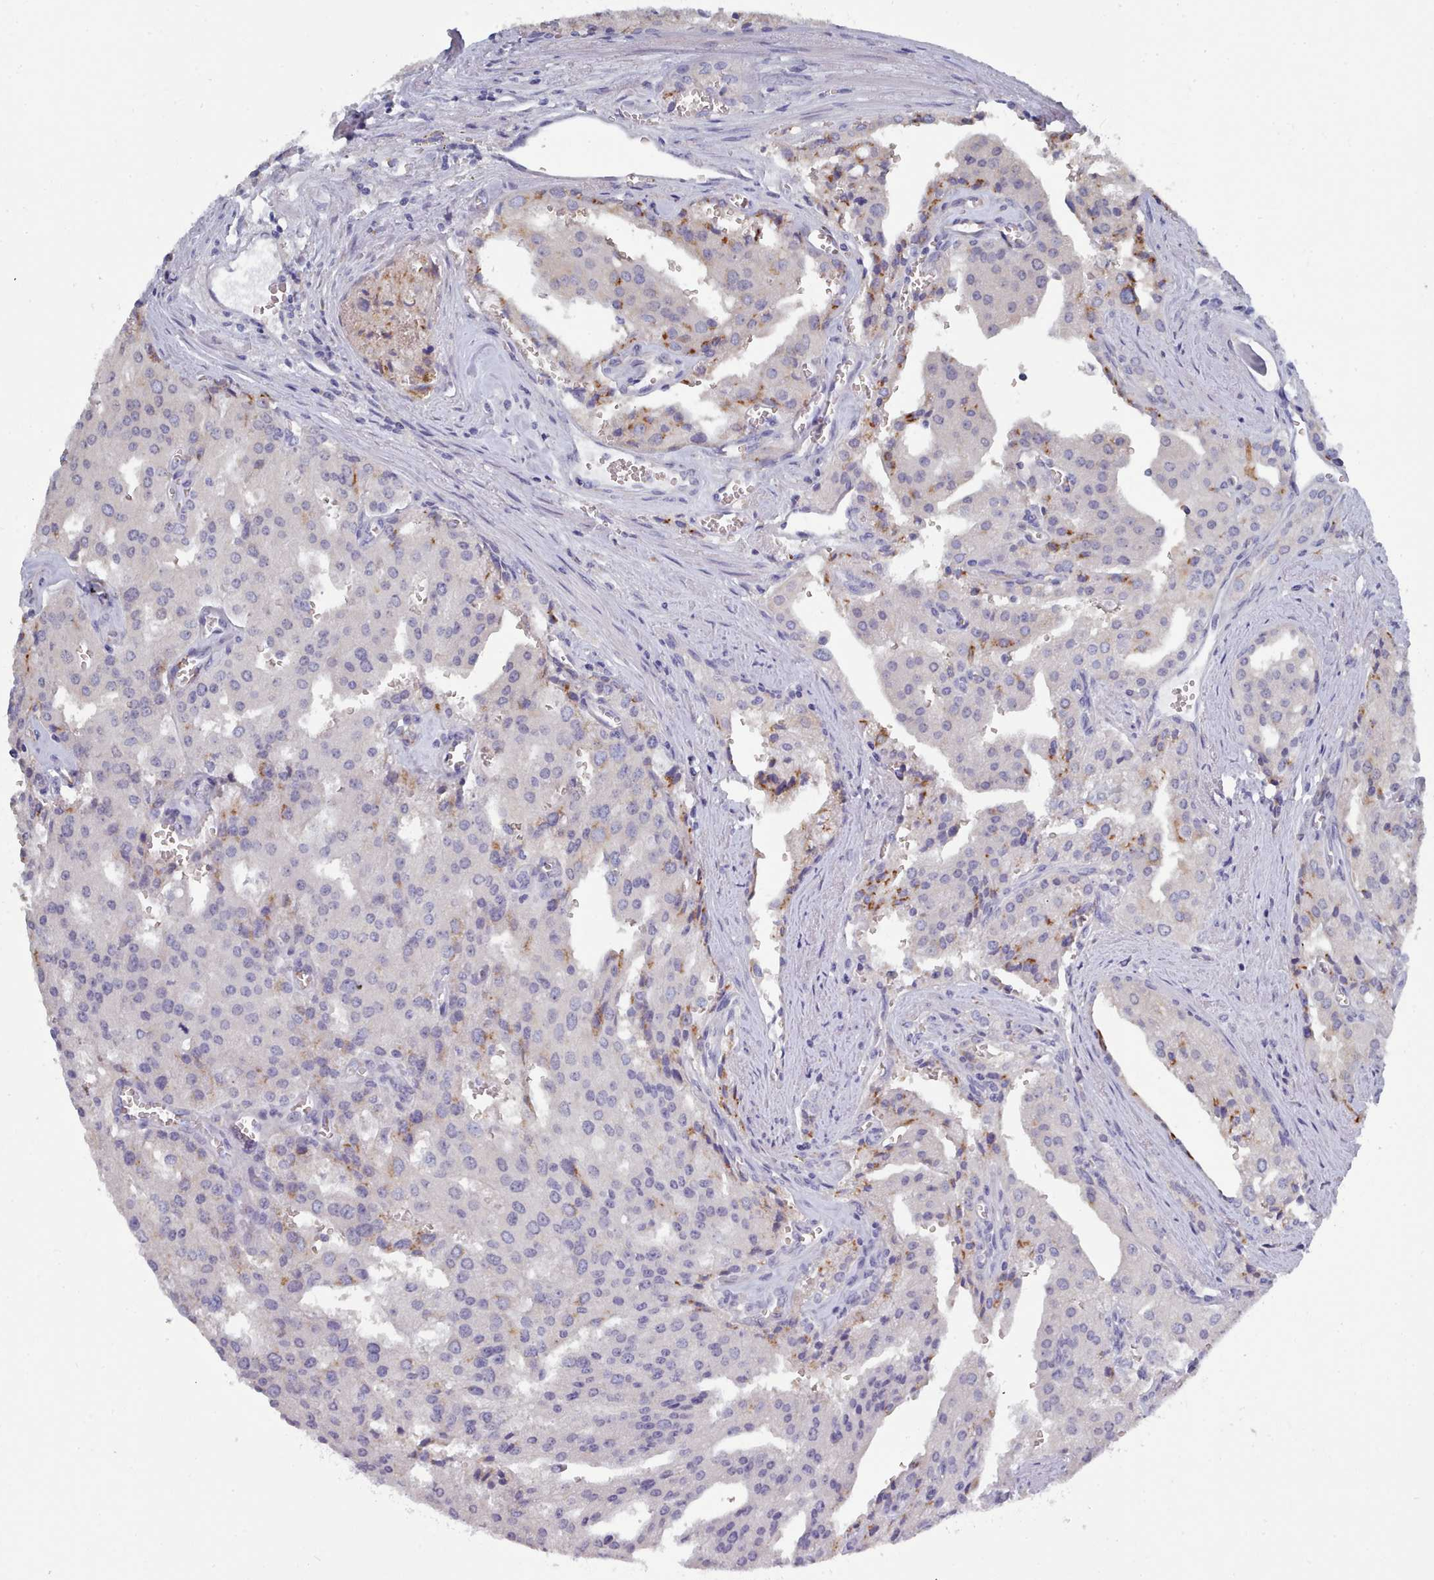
{"staining": {"intensity": "moderate", "quantity": "<25%", "location": "cytoplasmic/membranous"}, "tissue": "prostate cancer", "cell_type": "Tumor cells", "image_type": "cancer", "snomed": [{"axis": "morphology", "description": "Adenocarcinoma, High grade"}, {"axis": "topography", "description": "Prostate"}], "caption": "About <25% of tumor cells in human prostate adenocarcinoma (high-grade) display moderate cytoplasmic/membranous protein staining as visualized by brown immunohistochemical staining.", "gene": "PDE4C", "patient": {"sex": "male", "age": 68}}